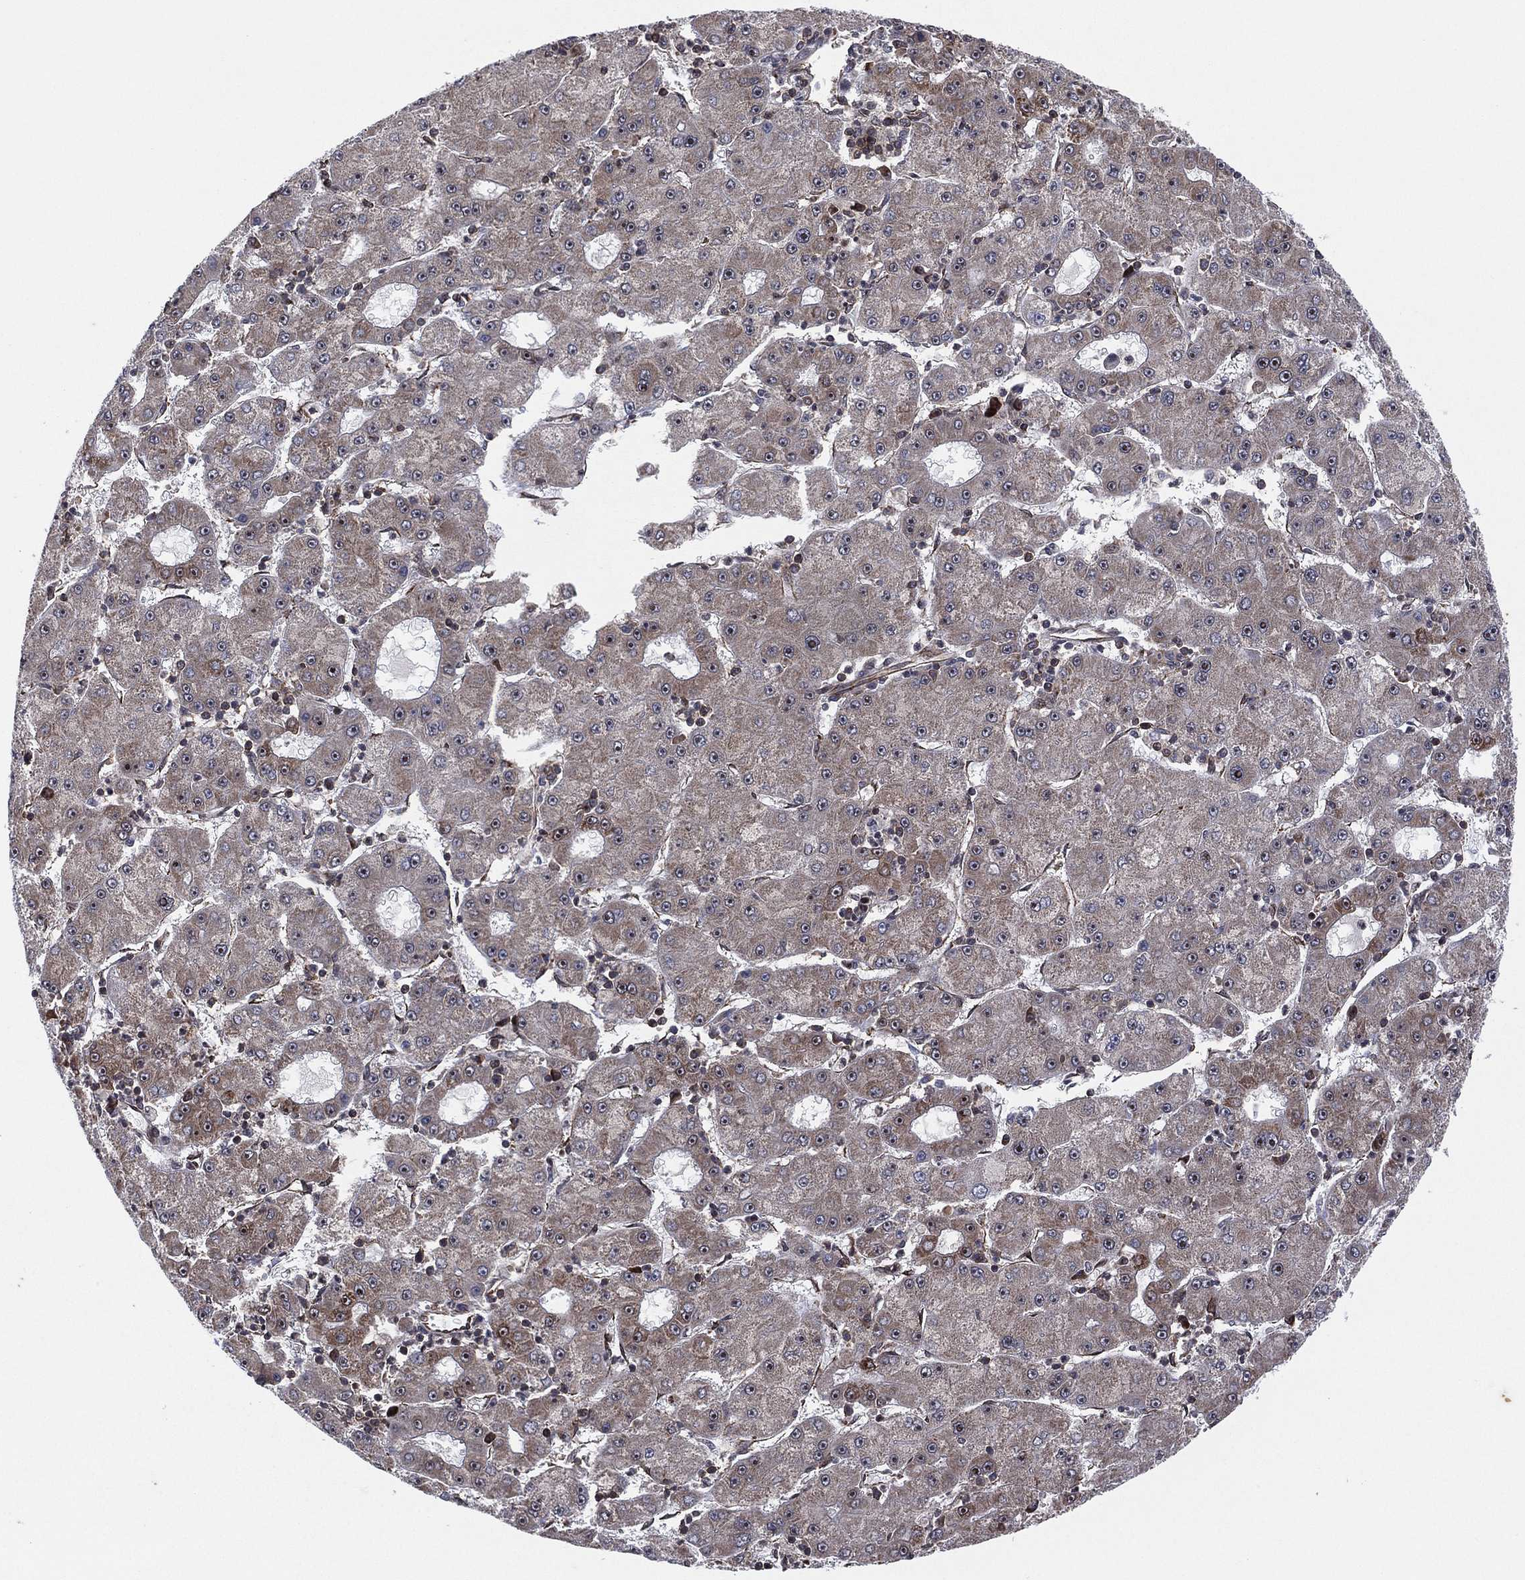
{"staining": {"intensity": "weak", "quantity": "<25%", "location": "cytoplasmic/membranous"}, "tissue": "liver cancer", "cell_type": "Tumor cells", "image_type": "cancer", "snomed": [{"axis": "morphology", "description": "Carcinoma, Hepatocellular, NOS"}, {"axis": "topography", "description": "Liver"}], "caption": "High magnification brightfield microscopy of liver cancer stained with DAB (brown) and counterstained with hematoxylin (blue): tumor cells show no significant expression. (Immunohistochemistry (ihc), brightfield microscopy, high magnification).", "gene": "TMCO1", "patient": {"sex": "male", "age": 73}}